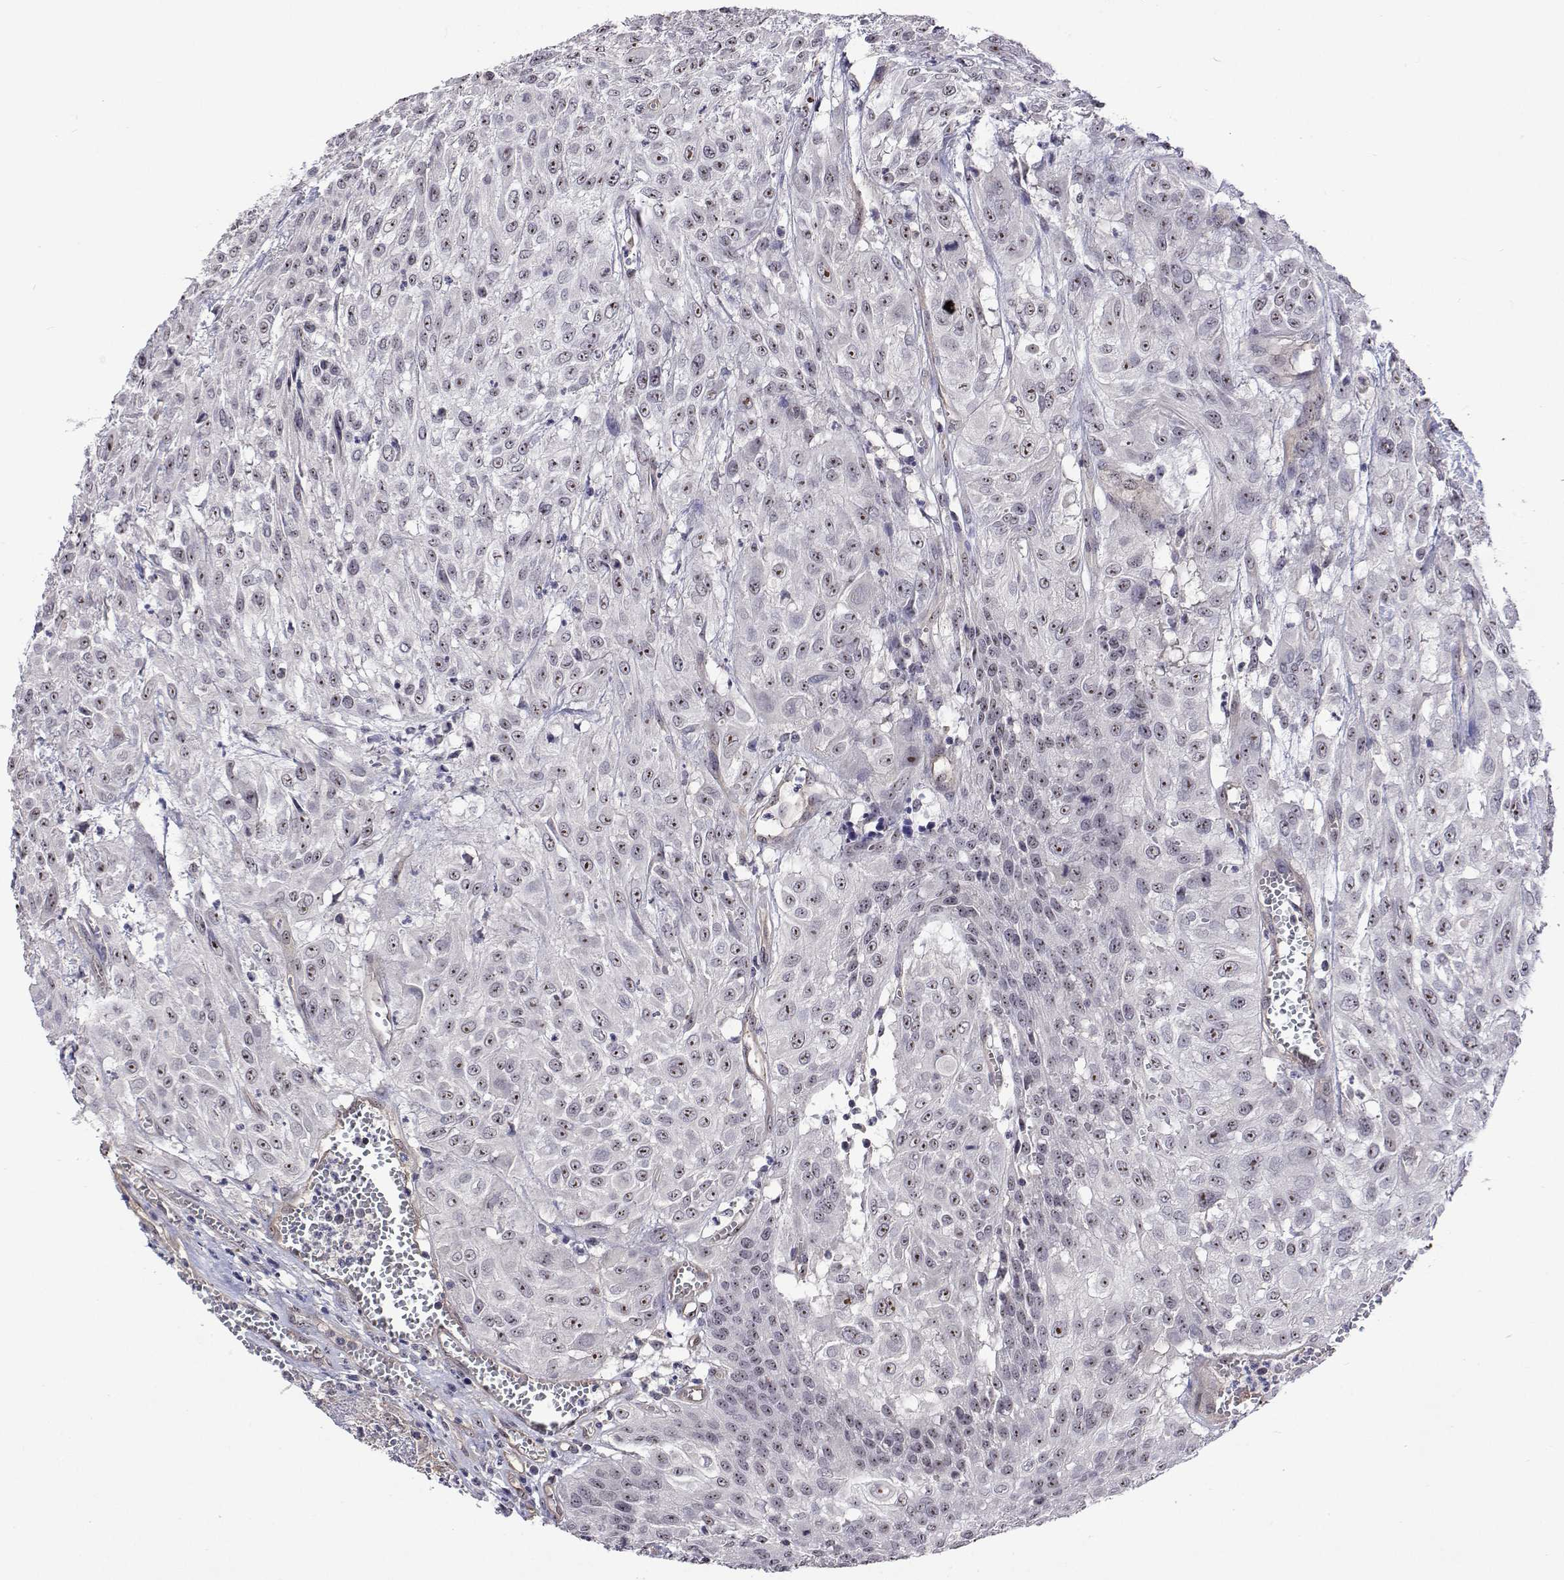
{"staining": {"intensity": "negative", "quantity": "none", "location": "none"}, "tissue": "urothelial cancer", "cell_type": "Tumor cells", "image_type": "cancer", "snomed": [{"axis": "morphology", "description": "Urothelial carcinoma, High grade"}, {"axis": "topography", "description": "Urinary bladder"}], "caption": "Histopathology image shows no significant protein staining in tumor cells of urothelial cancer.", "gene": "NHP2", "patient": {"sex": "male", "age": 57}}